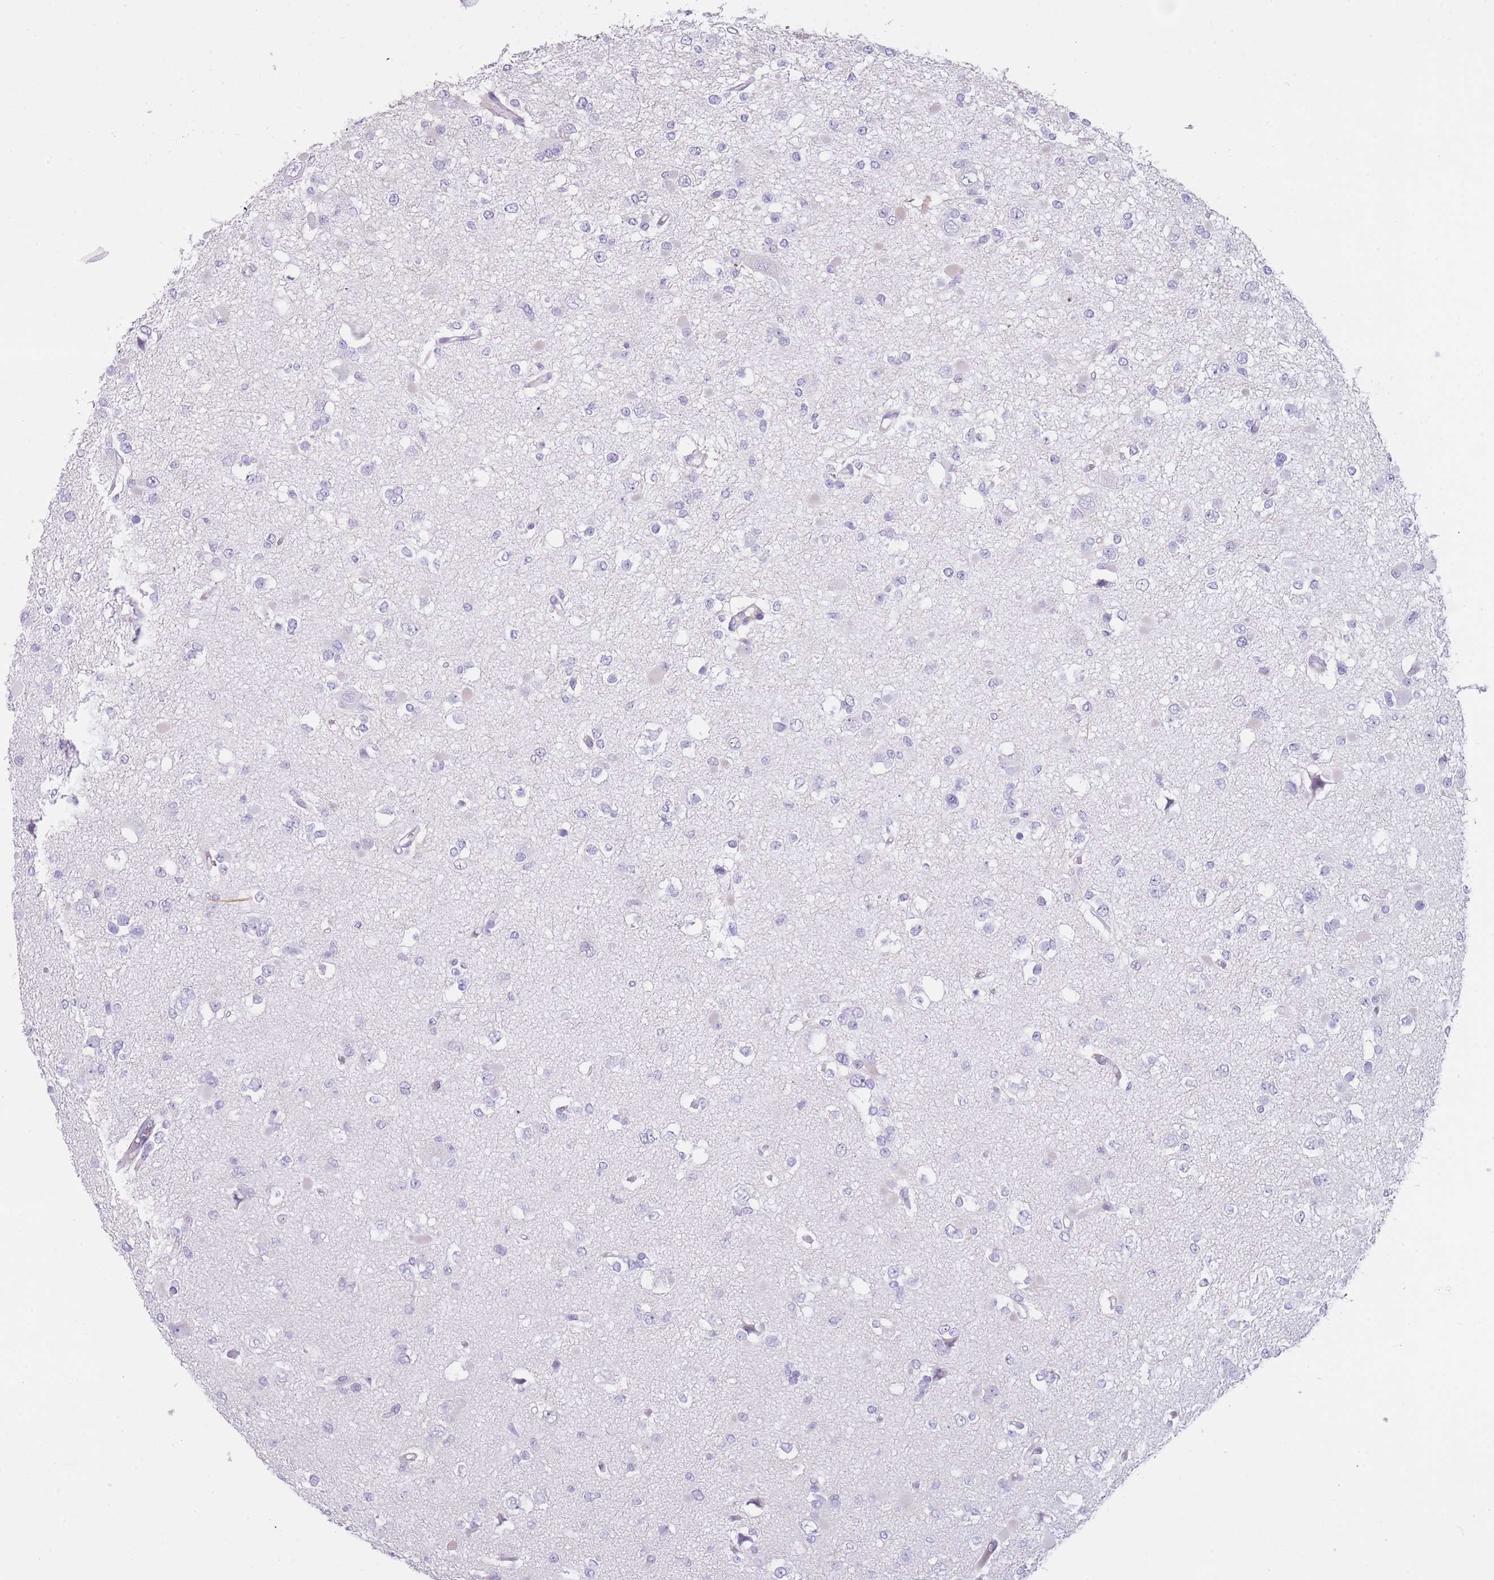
{"staining": {"intensity": "negative", "quantity": "none", "location": "none"}, "tissue": "glioma", "cell_type": "Tumor cells", "image_type": "cancer", "snomed": [{"axis": "morphology", "description": "Glioma, malignant, Low grade"}, {"axis": "topography", "description": "Brain"}], "caption": "DAB immunohistochemical staining of malignant glioma (low-grade) reveals no significant staining in tumor cells.", "gene": "IMPG1", "patient": {"sex": "female", "age": 22}}